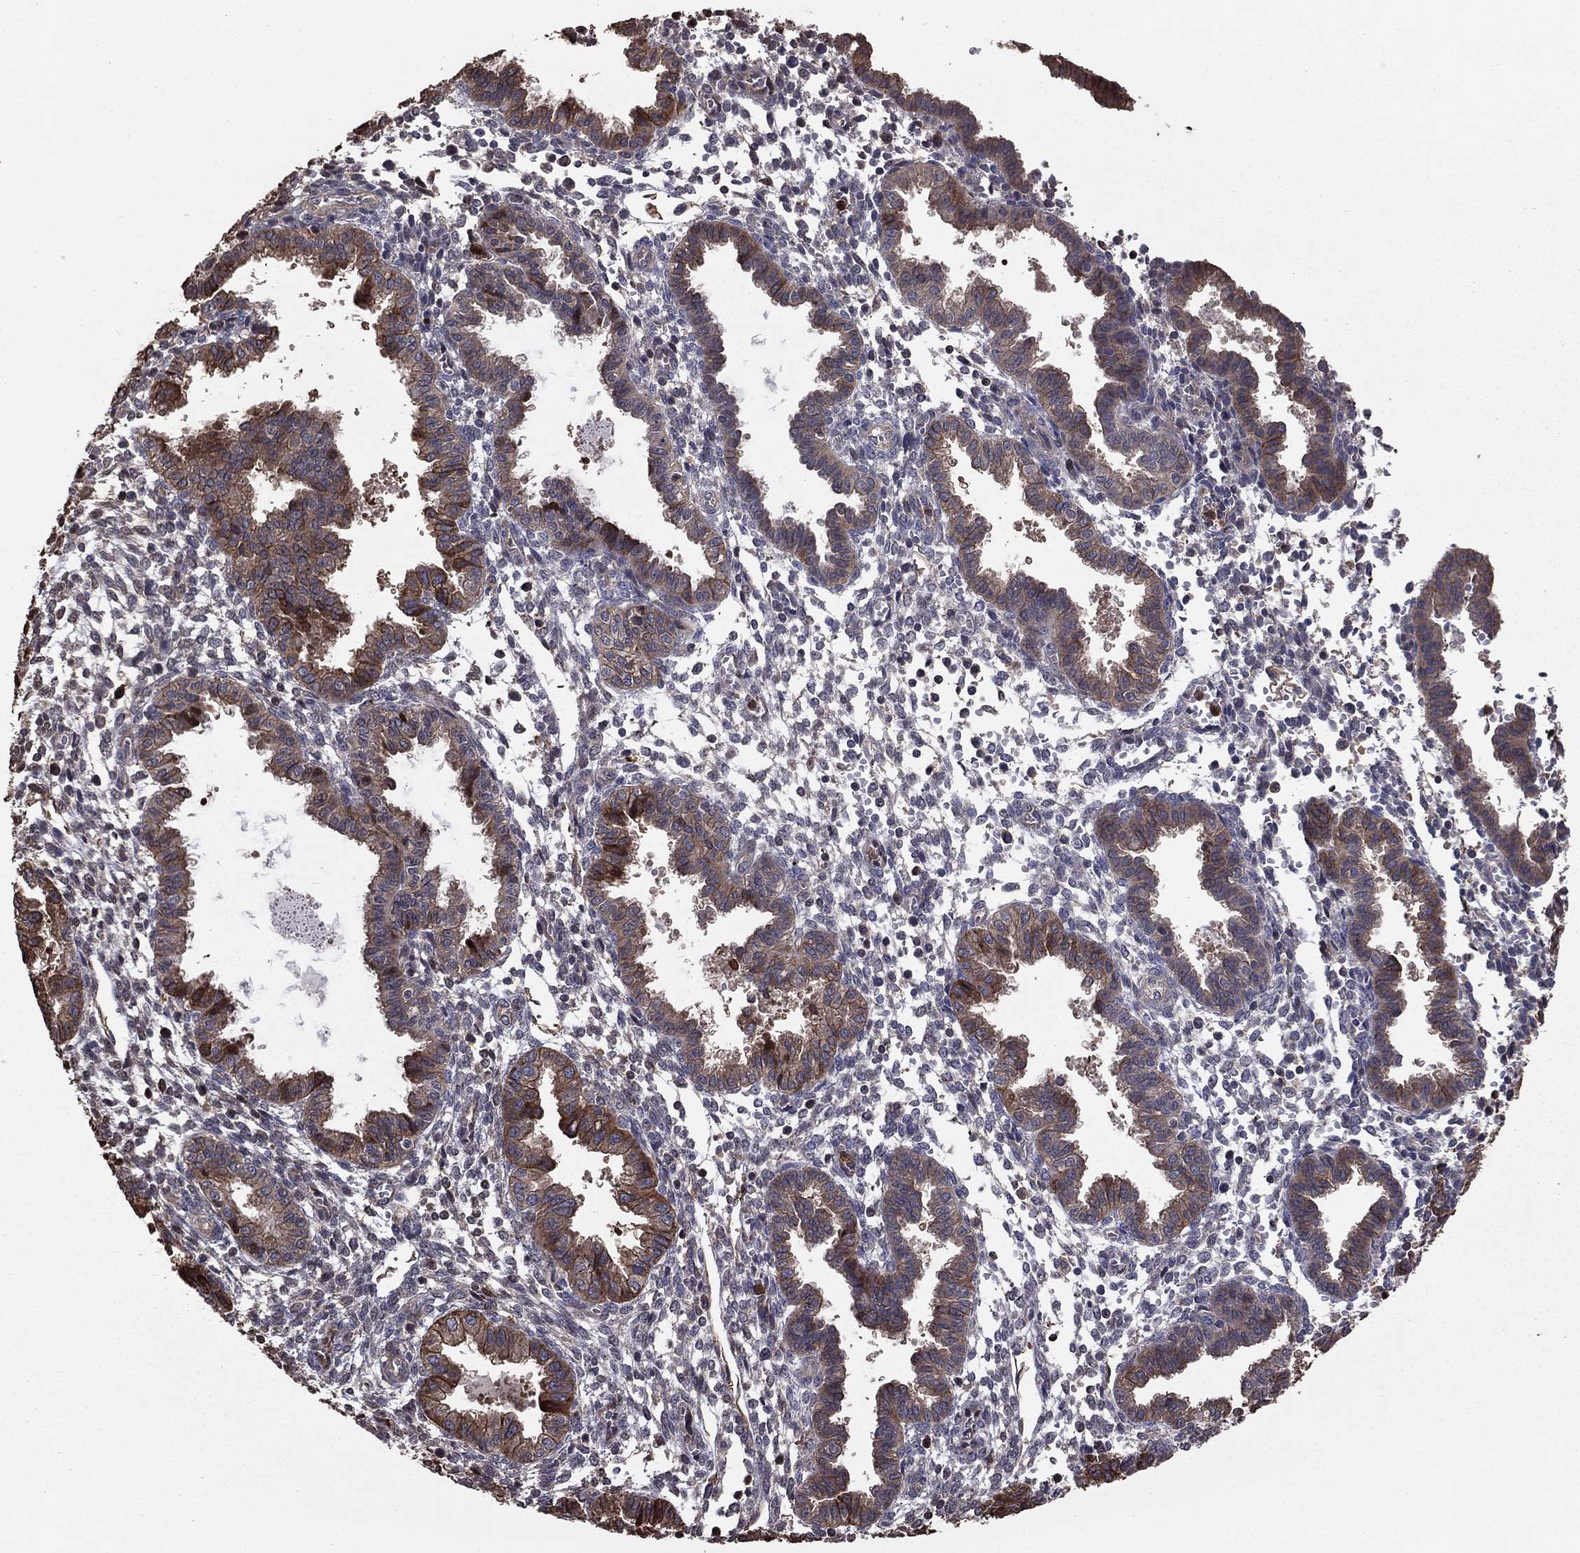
{"staining": {"intensity": "negative", "quantity": "none", "location": "none"}, "tissue": "endometrium", "cell_type": "Cells in endometrial stroma", "image_type": "normal", "snomed": [{"axis": "morphology", "description": "Normal tissue, NOS"}, {"axis": "topography", "description": "Endometrium"}], "caption": "Immunohistochemical staining of normal endometrium displays no significant positivity in cells in endometrial stroma.", "gene": "GYG1", "patient": {"sex": "female", "age": 37}}